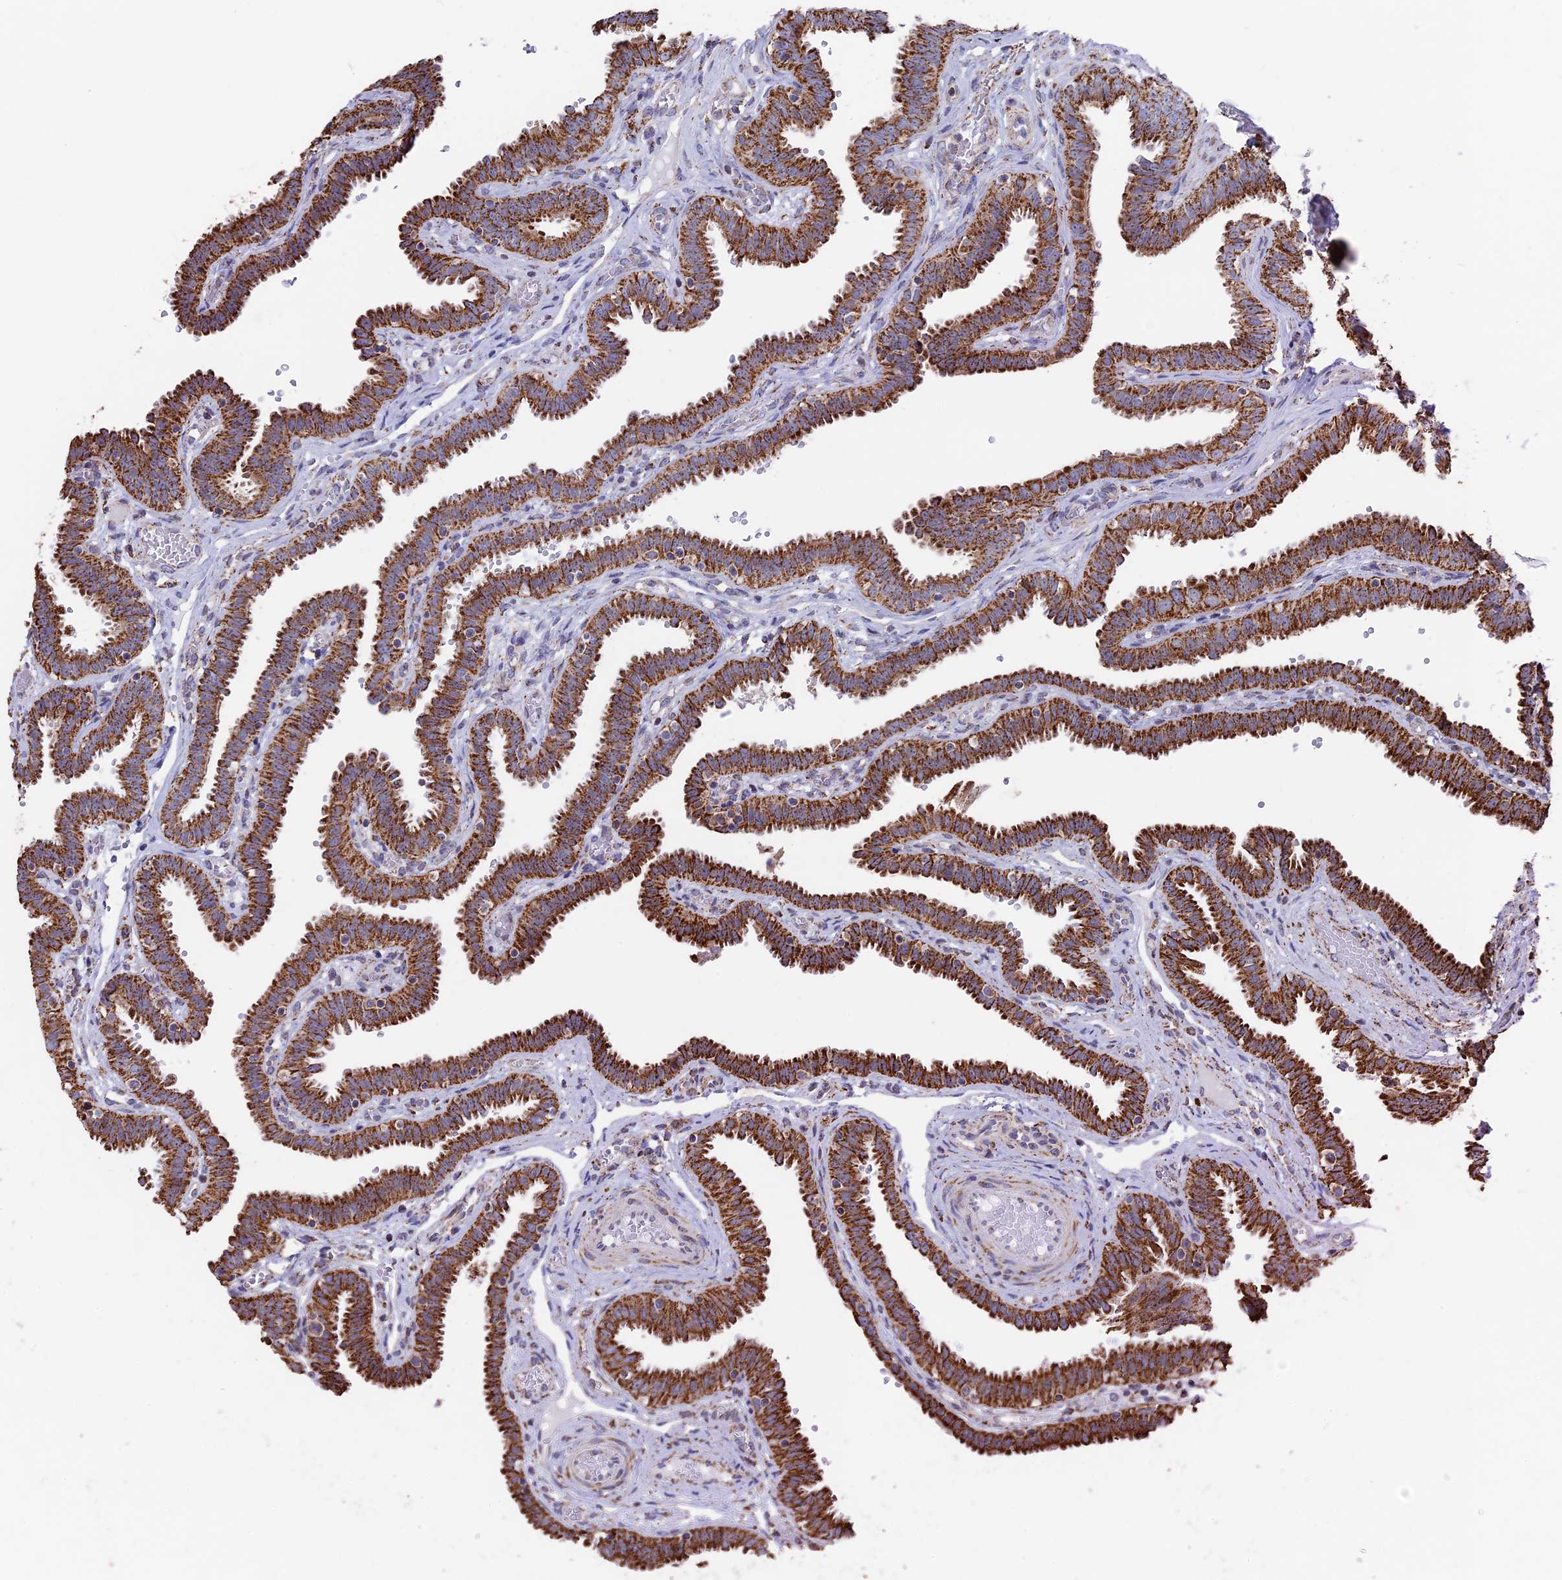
{"staining": {"intensity": "strong", "quantity": ">75%", "location": "cytoplasmic/membranous"}, "tissue": "fallopian tube", "cell_type": "Glandular cells", "image_type": "normal", "snomed": [{"axis": "morphology", "description": "Normal tissue, NOS"}, {"axis": "topography", "description": "Fallopian tube"}], "caption": "Benign fallopian tube was stained to show a protein in brown. There is high levels of strong cytoplasmic/membranous staining in about >75% of glandular cells. Using DAB (brown) and hematoxylin (blue) stains, captured at high magnification using brightfield microscopy.", "gene": "SEC24D", "patient": {"sex": "female", "age": 37}}